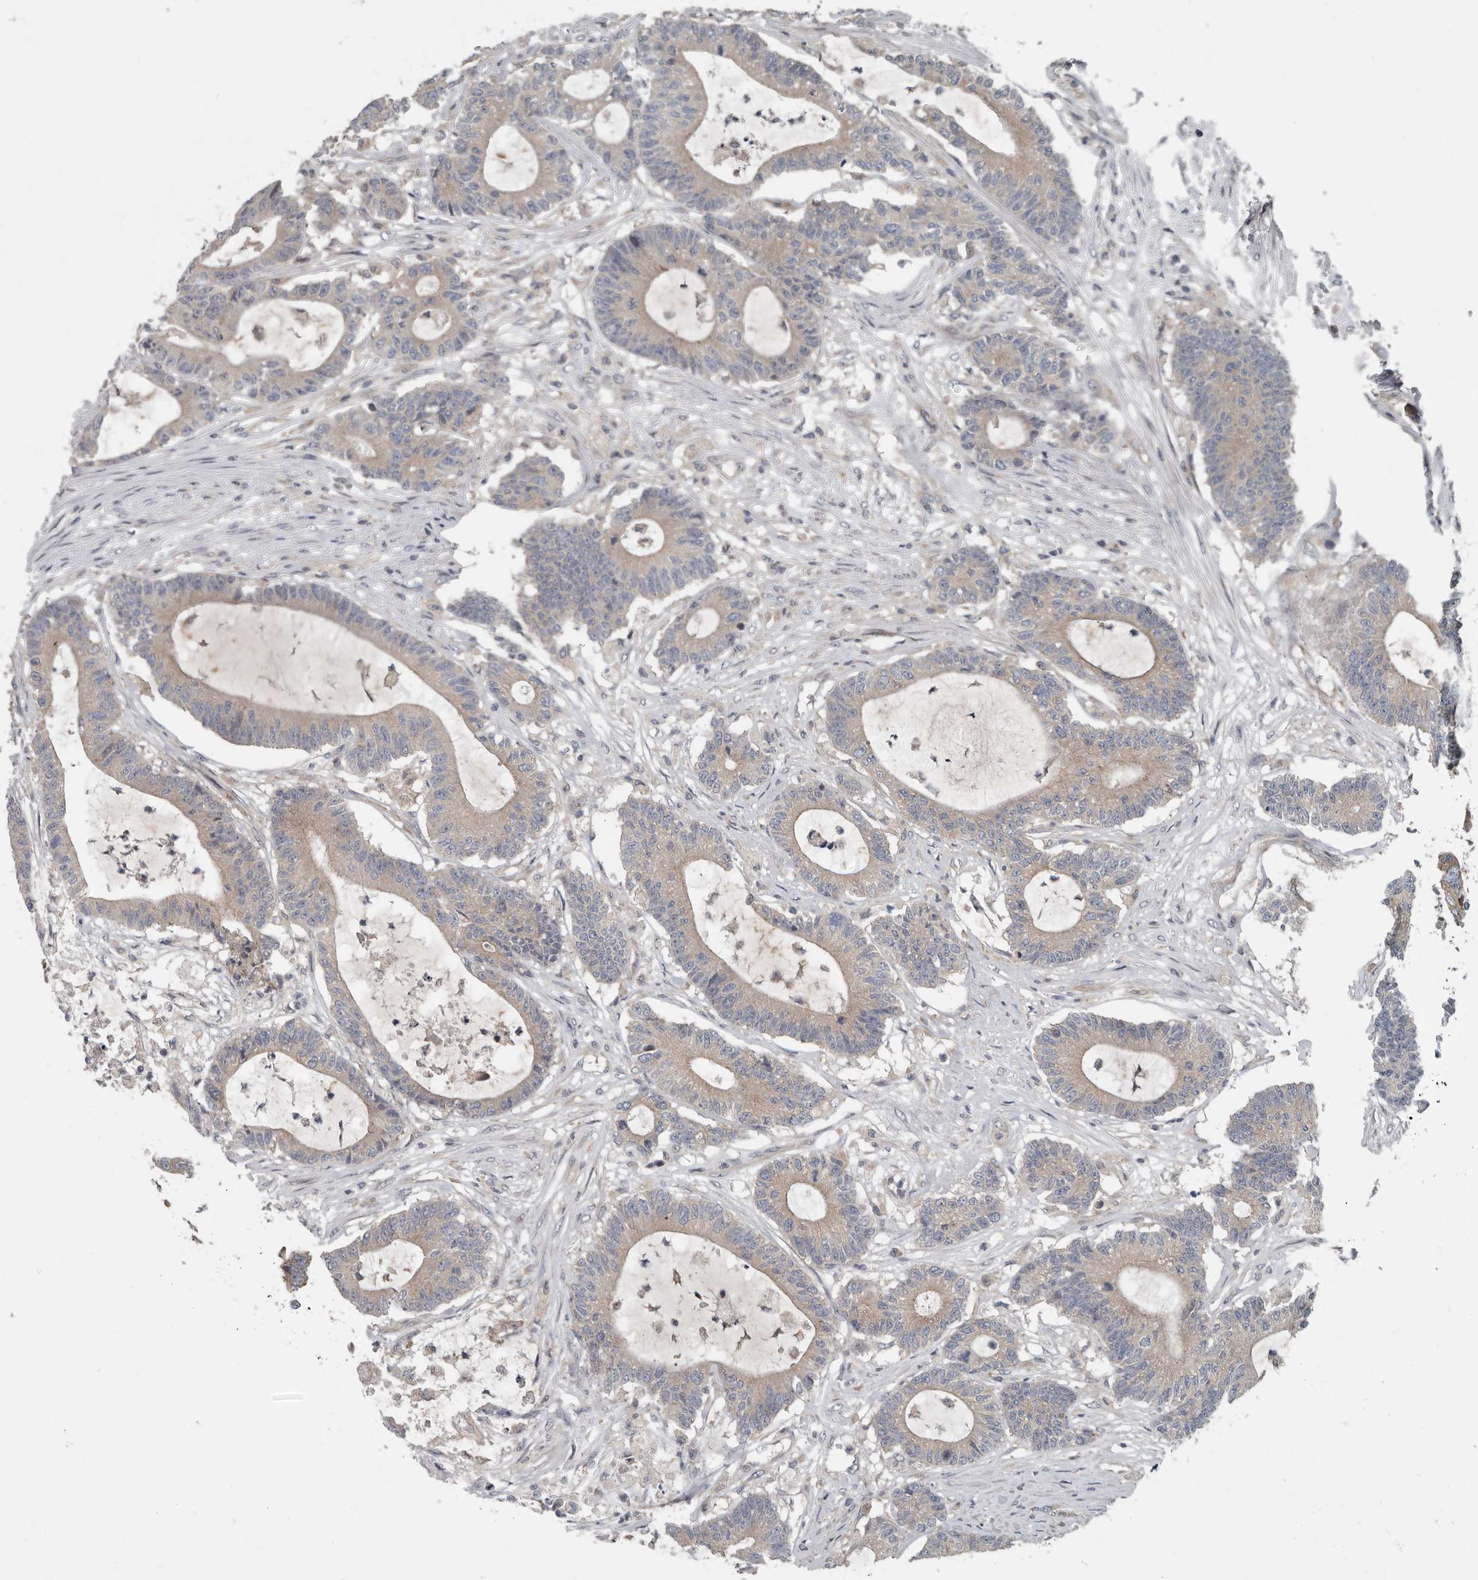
{"staining": {"intensity": "weak", "quantity": "<25%", "location": "cytoplasmic/membranous"}, "tissue": "colorectal cancer", "cell_type": "Tumor cells", "image_type": "cancer", "snomed": [{"axis": "morphology", "description": "Adenocarcinoma, NOS"}, {"axis": "topography", "description": "Colon"}], "caption": "A histopathology image of adenocarcinoma (colorectal) stained for a protein displays no brown staining in tumor cells.", "gene": "TMEM199", "patient": {"sex": "female", "age": 84}}